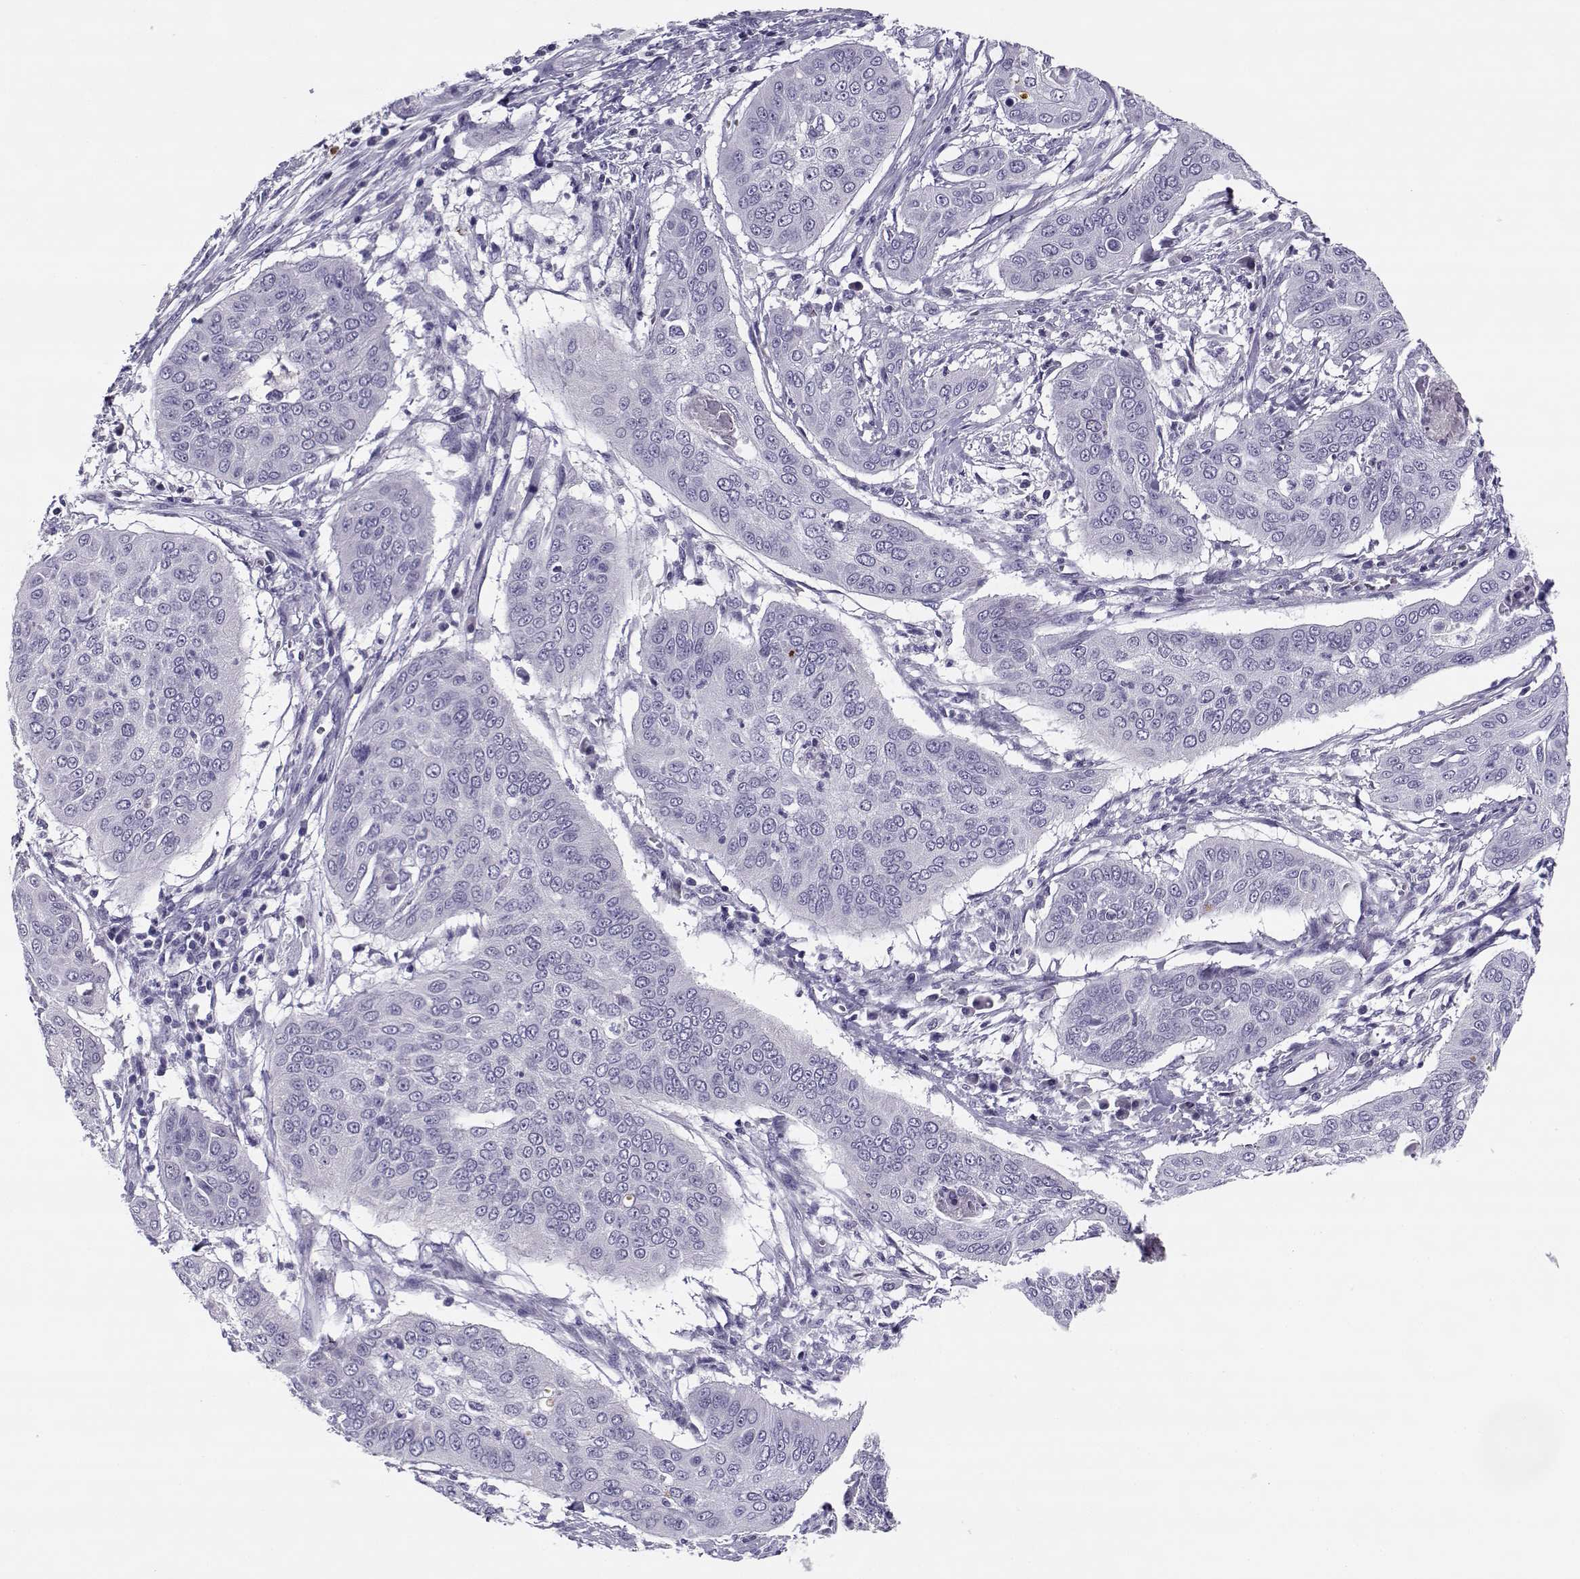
{"staining": {"intensity": "negative", "quantity": "none", "location": "none"}, "tissue": "cervical cancer", "cell_type": "Tumor cells", "image_type": "cancer", "snomed": [{"axis": "morphology", "description": "Squamous cell carcinoma, NOS"}, {"axis": "topography", "description": "Cervix"}], "caption": "Tumor cells show no significant positivity in cervical squamous cell carcinoma. (DAB (3,3'-diaminobenzidine) immunohistochemistry (IHC) with hematoxylin counter stain).", "gene": "CFAP77", "patient": {"sex": "female", "age": 39}}